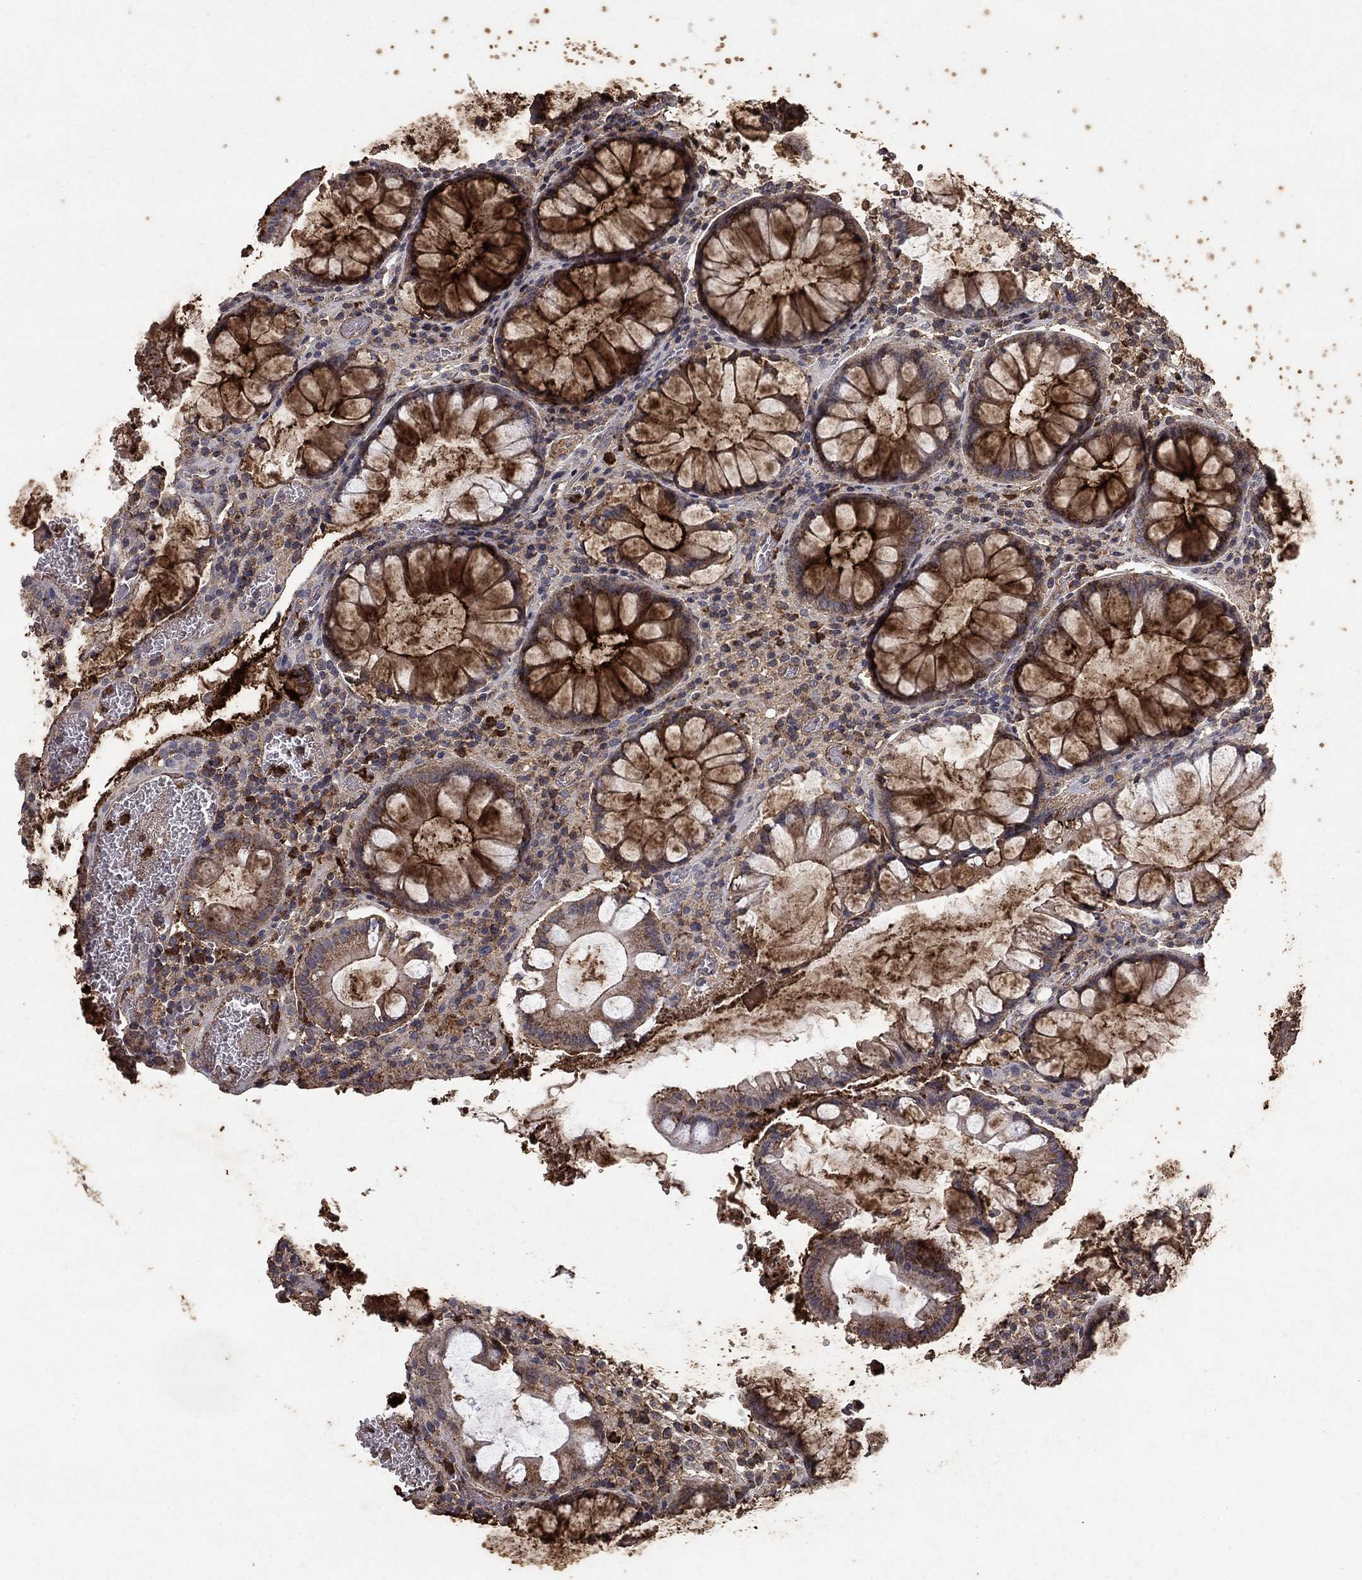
{"staining": {"intensity": "weak", "quantity": ">75%", "location": "cytoplasmic/membranous"}, "tissue": "colorectal cancer", "cell_type": "Tumor cells", "image_type": "cancer", "snomed": [{"axis": "morphology", "description": "Adenocarcinoma, NOS"}, {"axis": "topography", "description": "Colon"}], "caption": "The micrograph shows immunohistochemical staining of colorectal cancer. There is weak cytoplasmic/membranous staining is appreciated in about >75% of tumor cells. Immunohistochemistry stains the protein of interest in brown and the nuclei are stained blue.", "gene": "CD24", "patient": {"sex": "female", "age": 48}}